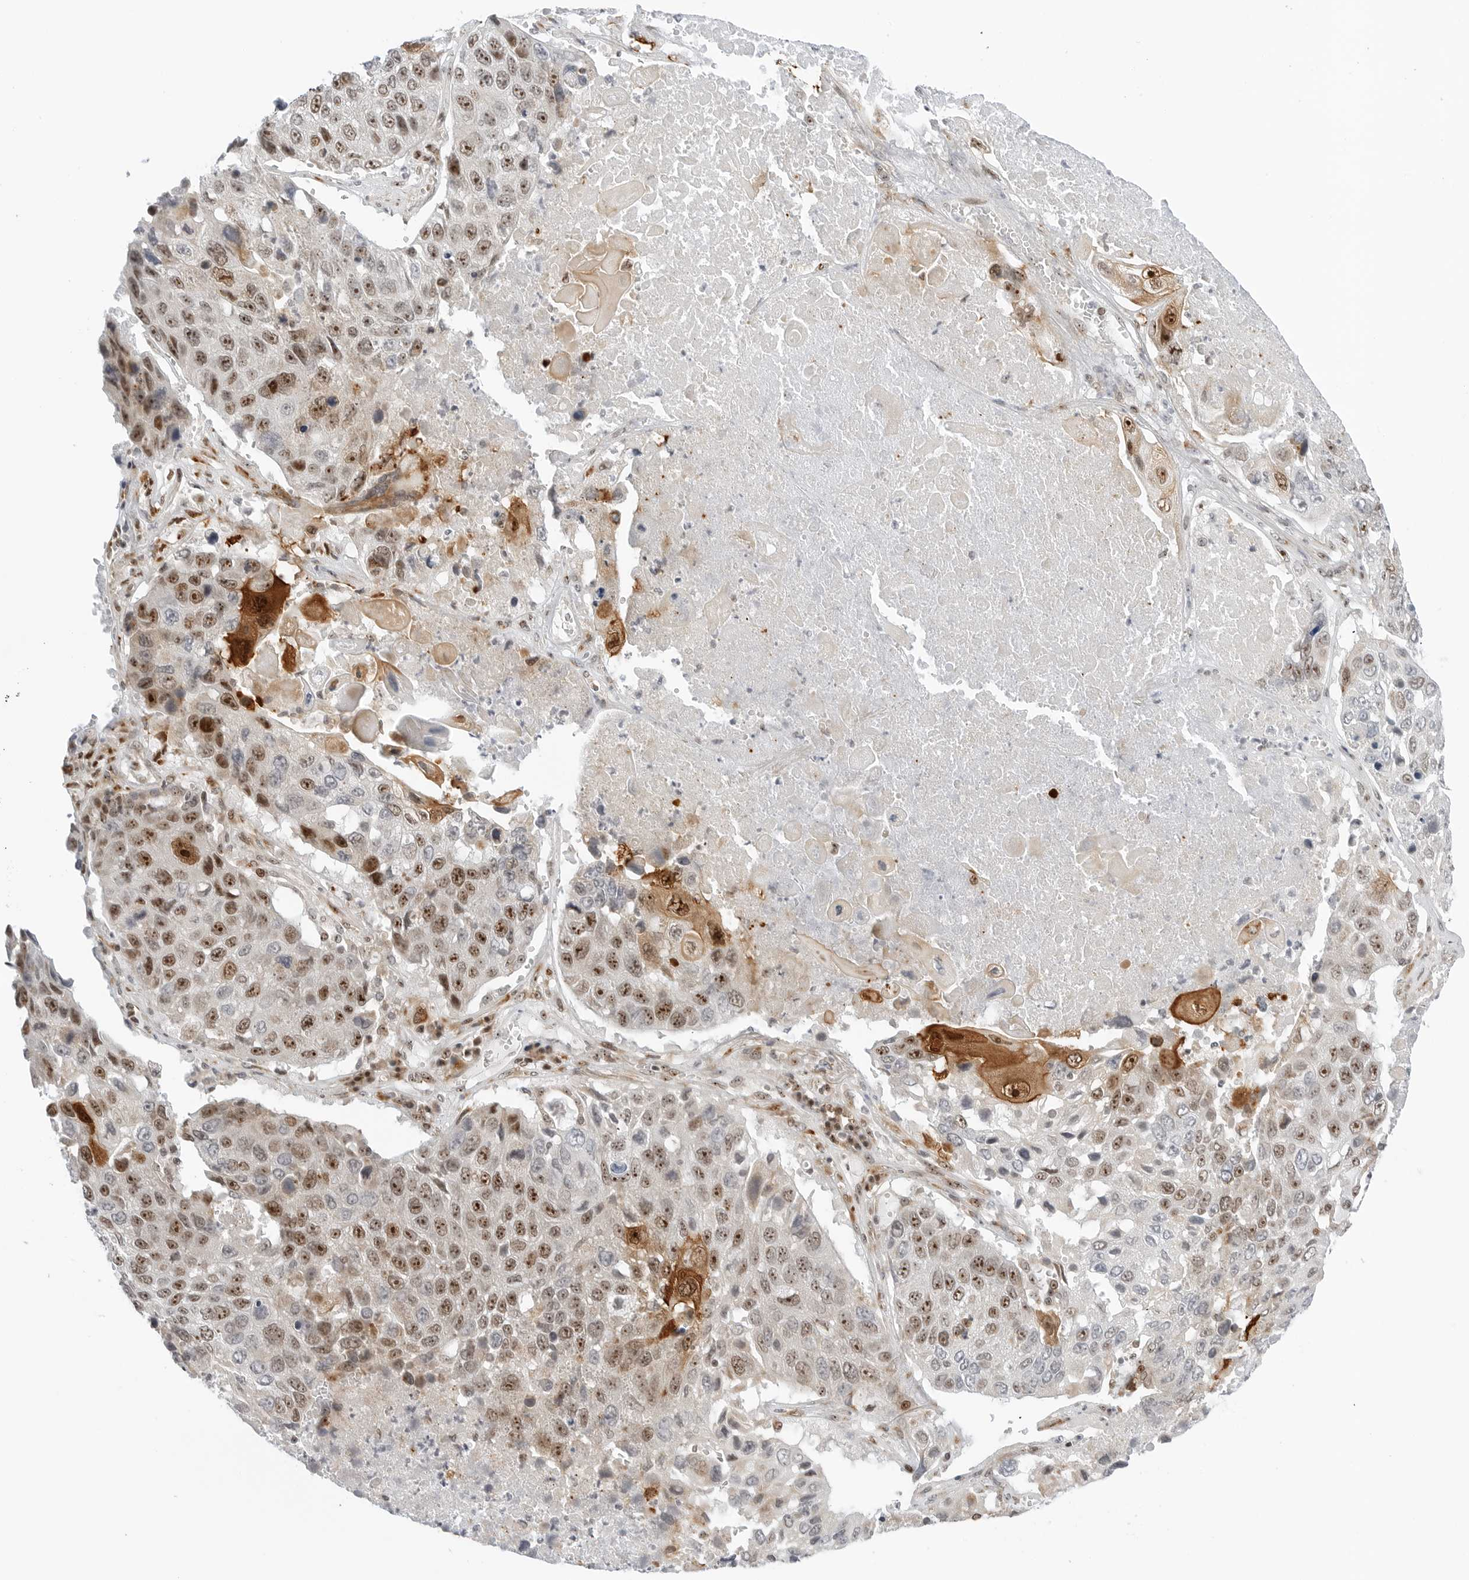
{"staining": {"intensity": "moderate", "quantity": ">75%", "location": "cytoplasmic/membranous,nuclear"}, "tissue": "lung cancer", "cell_type": "Tumor cells", "image_type": "cancer", "snomed": [{"axis": "morphology", "description": "Squamous cell carcinoma, NOS"}, {"axis": "topography", "description": "Lung"}], "caption": "Squamous cell carcinoma (lung) stained for a protein demonstrates moderate cytoplasmic/membranous and nuclear positivity in tumor cells. The staining is performed using DAB brown chromogen to label protein expression. The nuclei are counter-stained blue using hematoxylin.", "gene": "RIMKLA", "patient": {"sex": "male", "age": 61}}